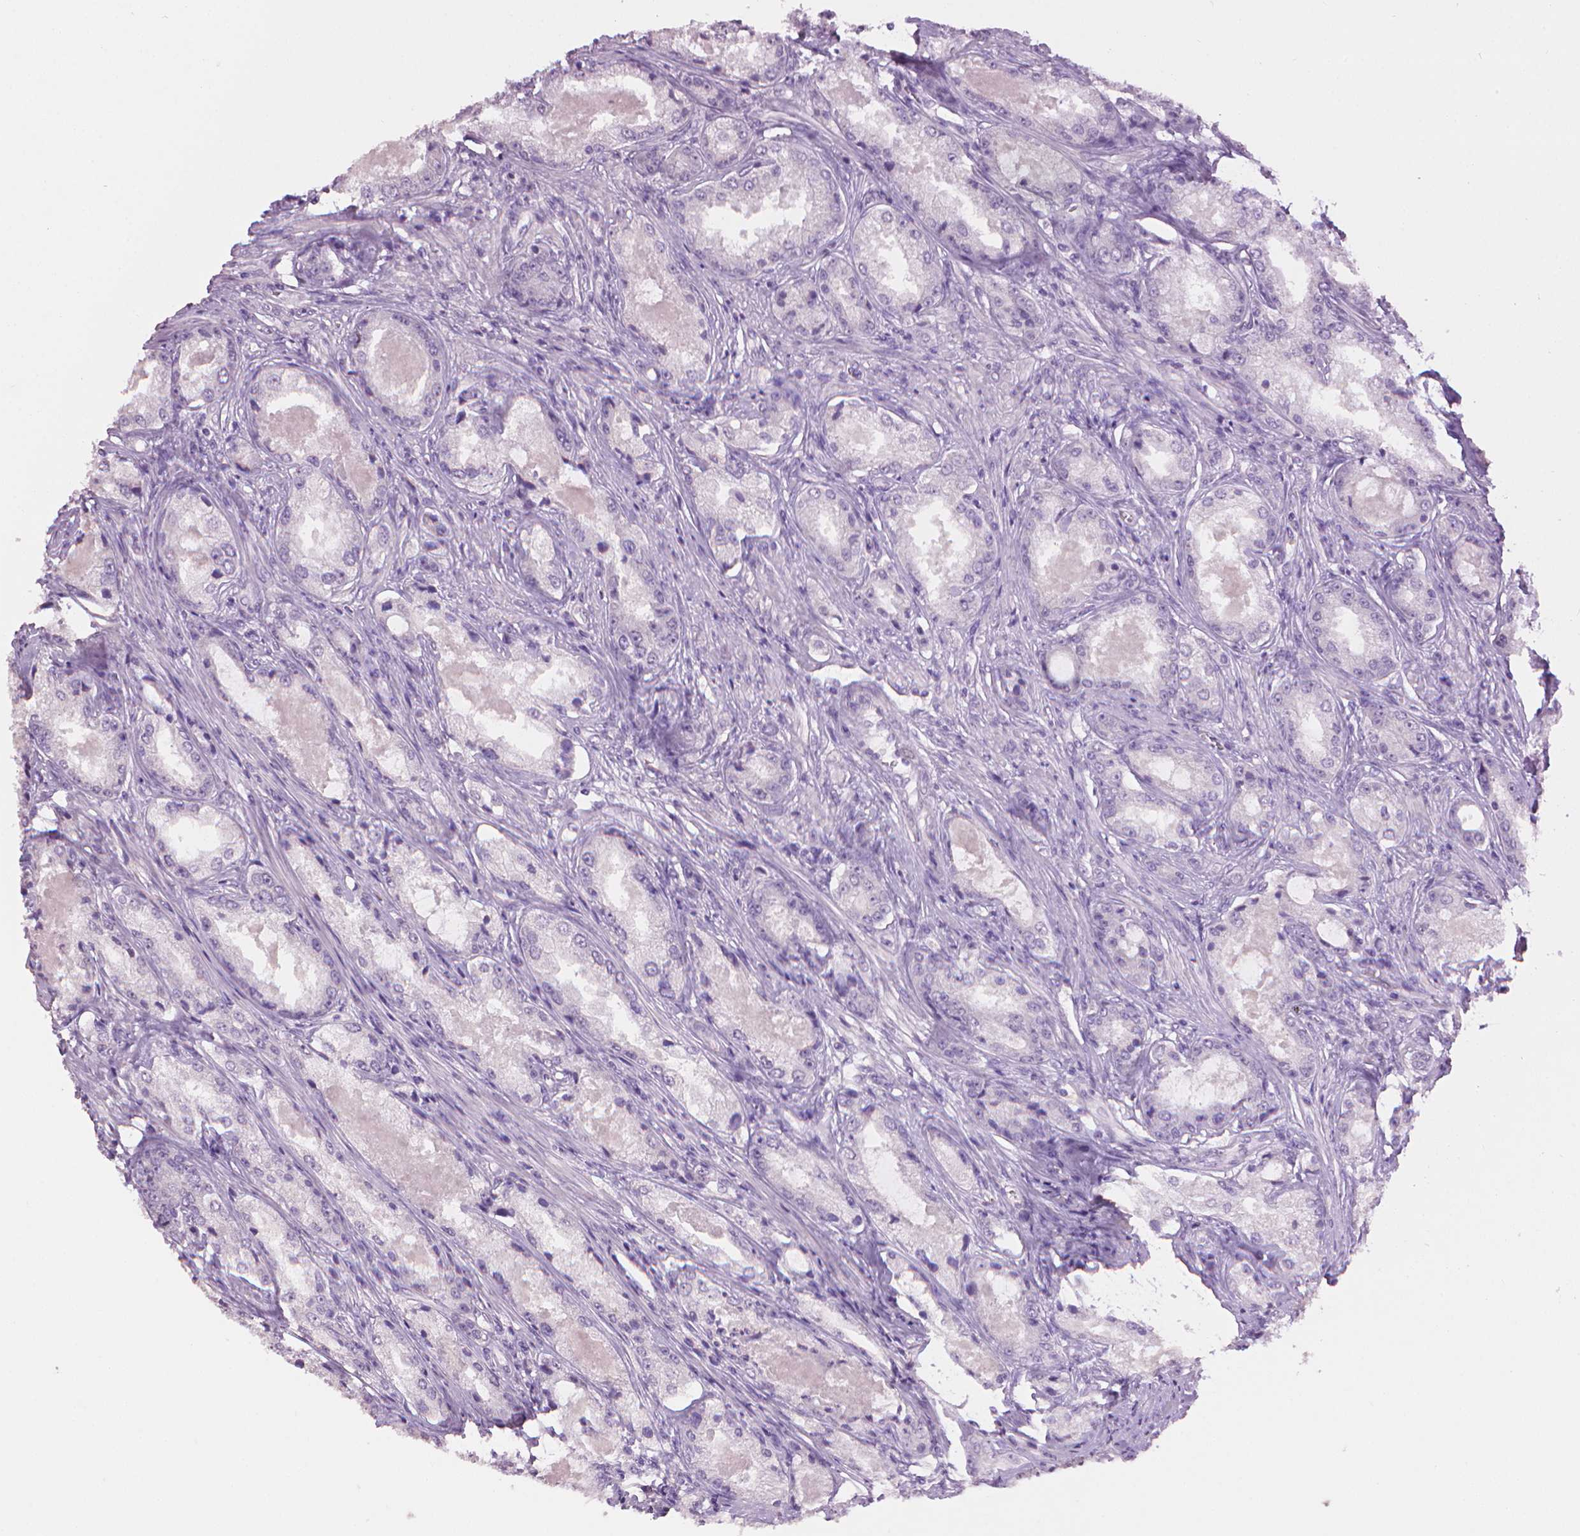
{"staining": {"intensity": "negative", "quantity": "none", "location": "none"}, "tissue": "prostate cancer", "cell_type": "Tumor cells", "image_type": "cancer", "snomed": [{"axis": "morphology", "description": "Adenocarcinoma, Low grade"}, {"axis": "topography", "description": "Prostate"}], "caption": "IHC of human prostate cancer exhibits no staining in tumor cells. Brightfield microscopy of immunohistochemistry (IHC) stained with DAB (3,3'-diaminobenzidine) (brown) and hematoxylin (blue), captured at high magnification.", "gene": "MLANA", "patient": {"sex": "male", "age": 68}}